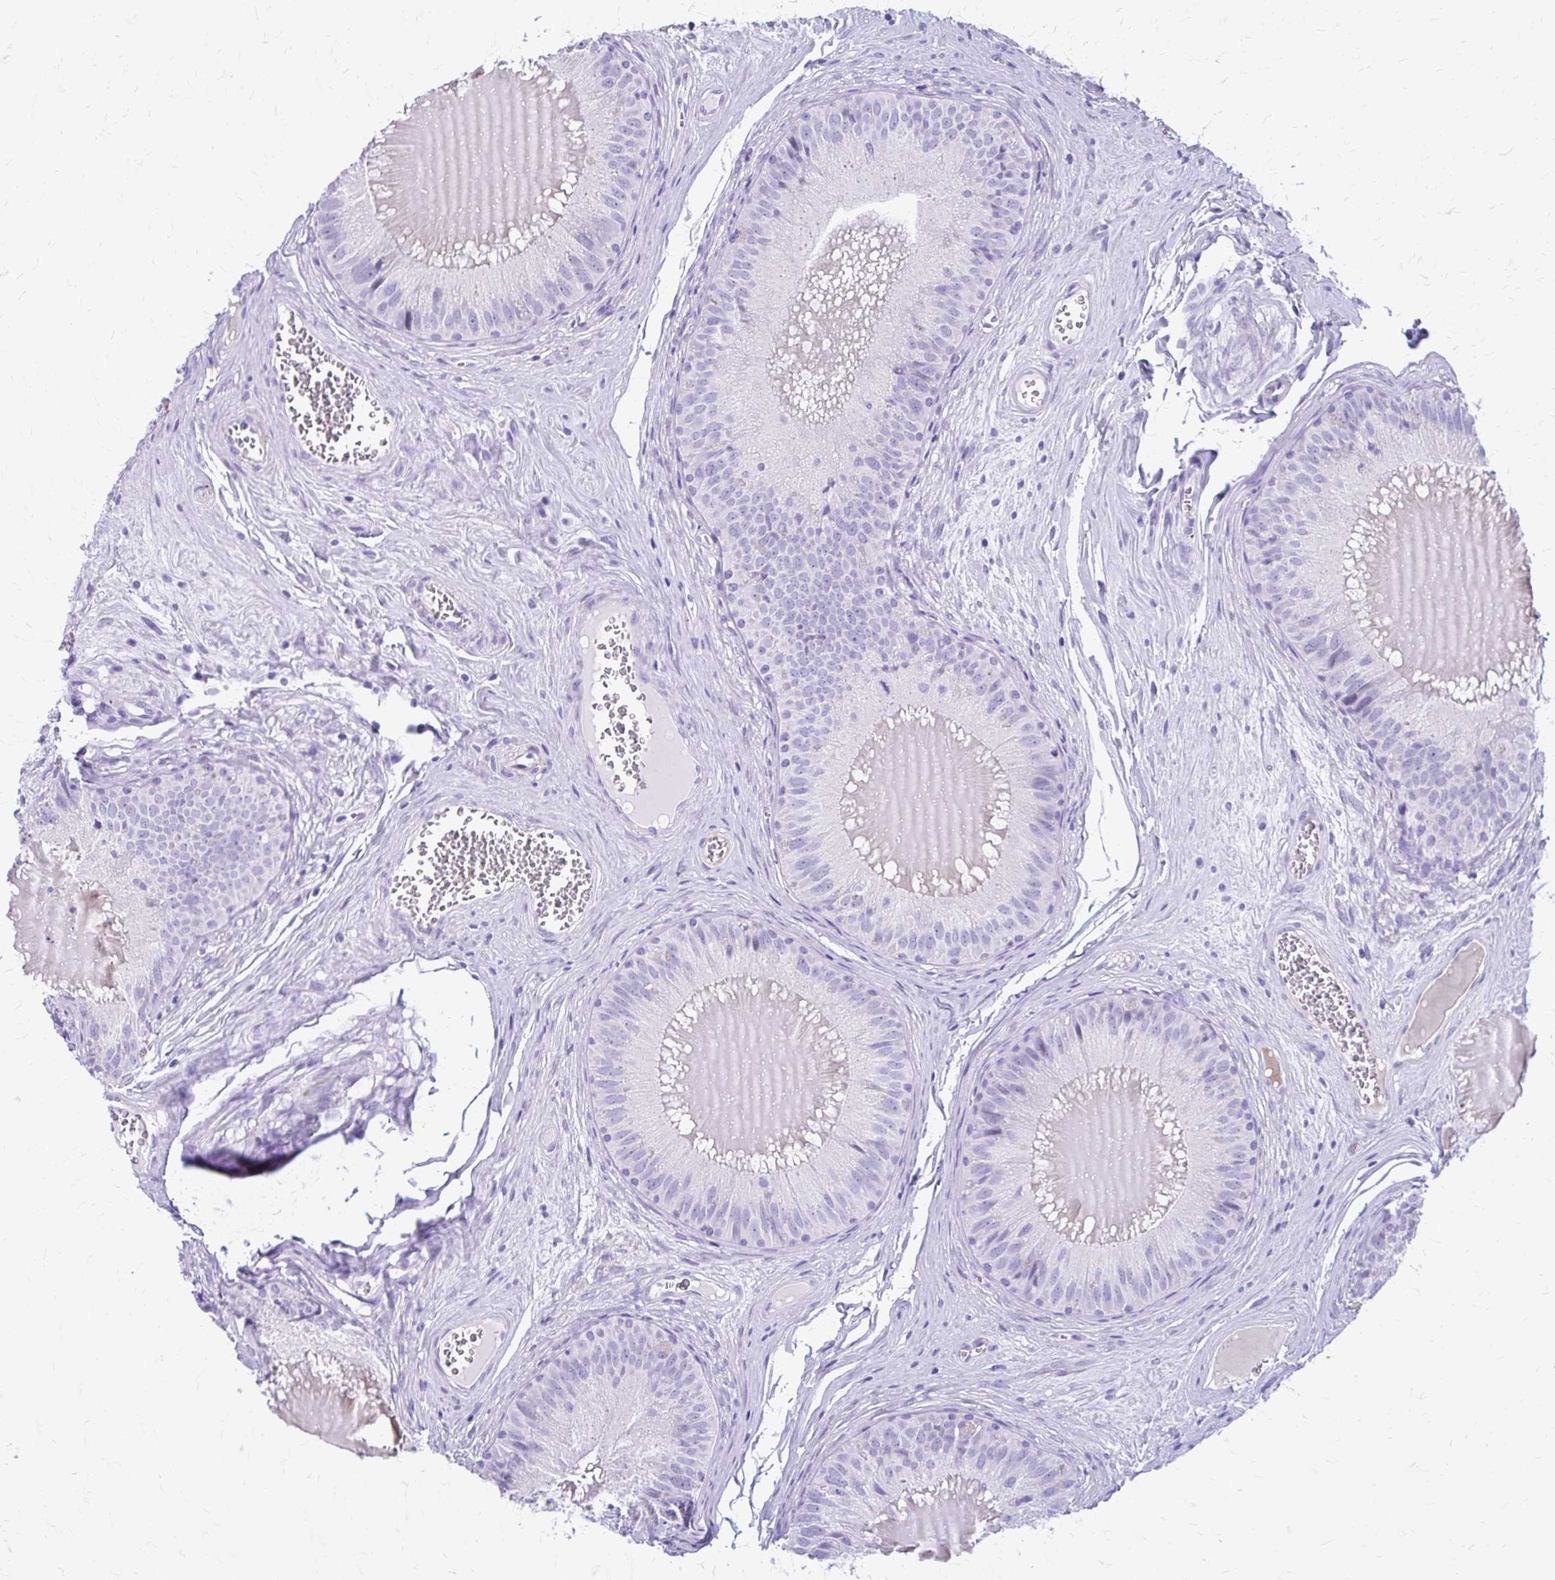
{"staining": {"intensity": "negative", "quantity": "none", "location": "none"}, "tissue": "epididymis", "cell_type": "Glandular cells", "image_type": "normal", "snomed": [{"axis": "morphology", "description": "Normal tissue, NOS"}, {"axis": "topography", "description": "Epididymis, spermatic cord, NOS"}], "caption": "Photomicrograph shows no protein expression in glandular cells of unremarkable epididymis.", "gene": "SATL1", "patient": {"sex": "male", "age": 39}}